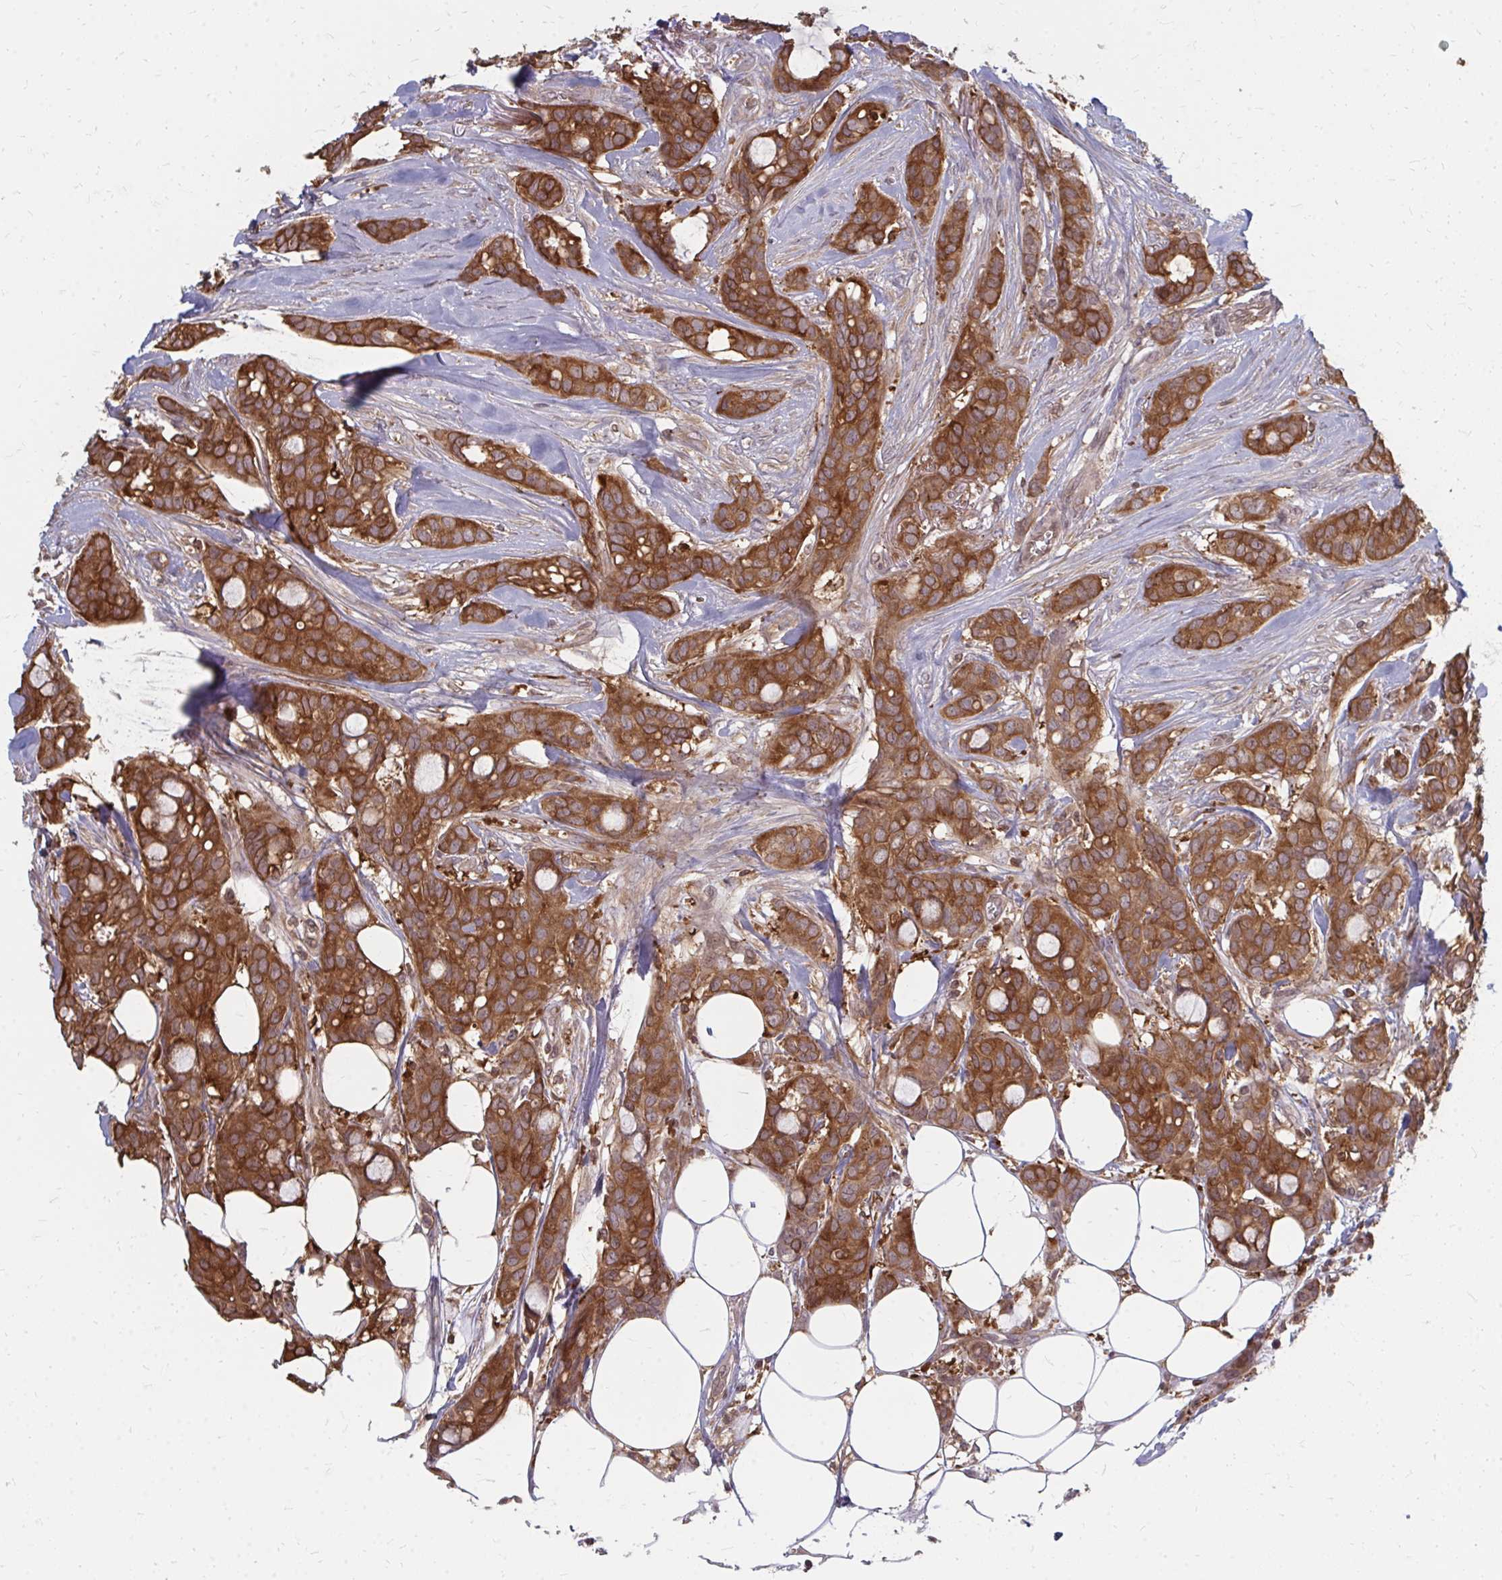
{"staining": {"intensity": "strong", "quantity": "25%-75%", "location": "cytoplasmic/membranous"}, "tissue": "breast cancer", "cell_type": "Tumor cells", "image_type": "cancer", "snomed": [{"axis": "morphology", "description": "Duct carcinoma"}, {"axis": "topography", "description": "Breast"}], "caption": "There is high levels of strong cytoplasmic/membranous expression in tumor cells of breast cancer (intraductal carcinoma), as demonstrated by immunohistochemical staining (brown color).", "gene": "ZNF285", "patient": {"sex": "female", "age": 84}}